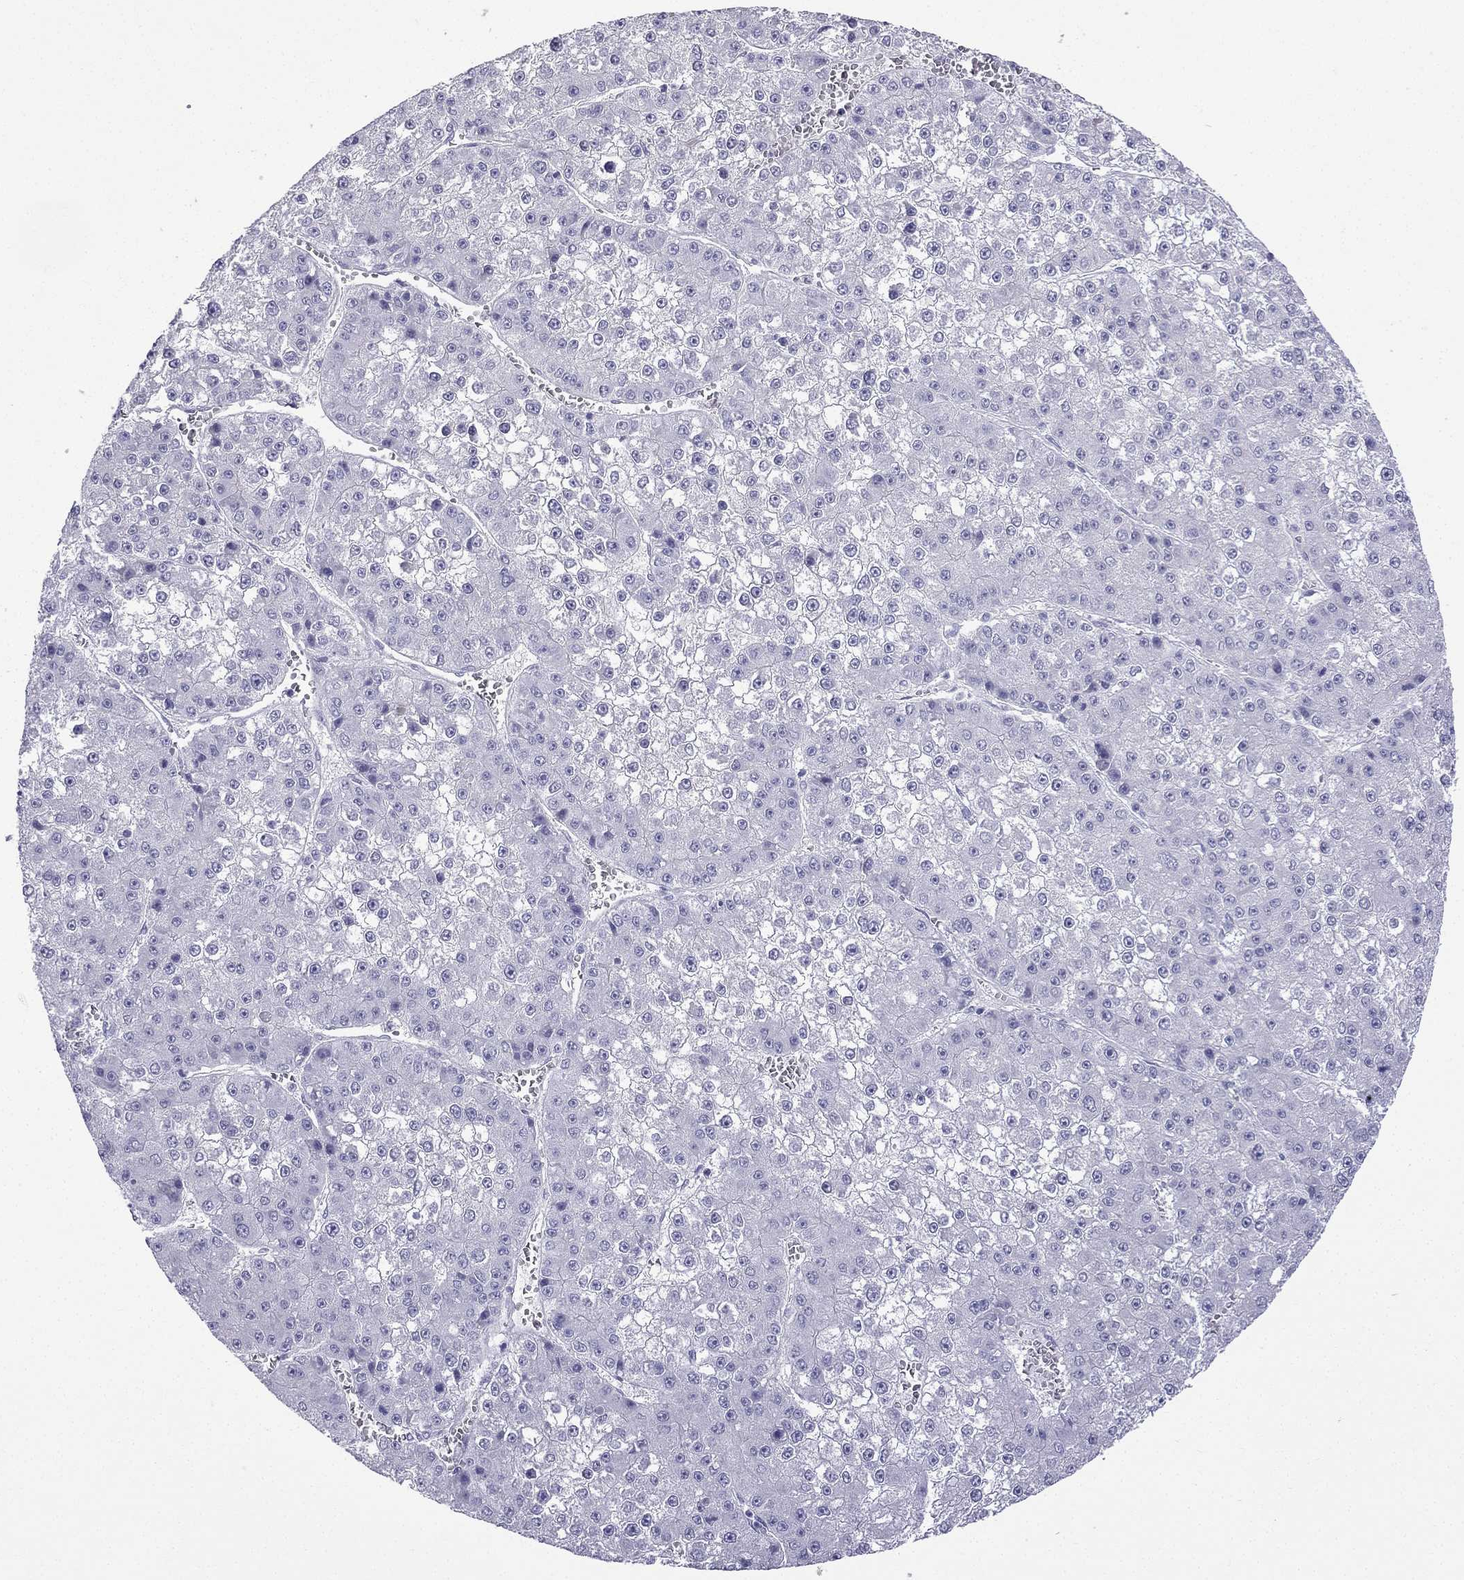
{"staining": {"intensity": "negative", "quantity": "none", "location": "none"}, "tissue": "liver cancer", "cell_type": "Tumor cells", "image_type": "cancer", "snomed": [{"axis": "morphology", "description": "Carcinoma, Hepatocellular, NOS"}, {"axis": "topography", "description": "Liver"}], "caption": "An IHC micrograph of hepatocellular carcinoma (liver) is shown. There is no staining in tumor cells of hepatocellular carcinoma (liver). The staining was performed using DAB (3,3'-diaminobenzidine) to visualize the protein expression in brown, while the nuclei were stained in blue with hematoxylin (Magnification: 20x).", "gene": "GJA8", "patient": {"sex": "female", "age": 73}}